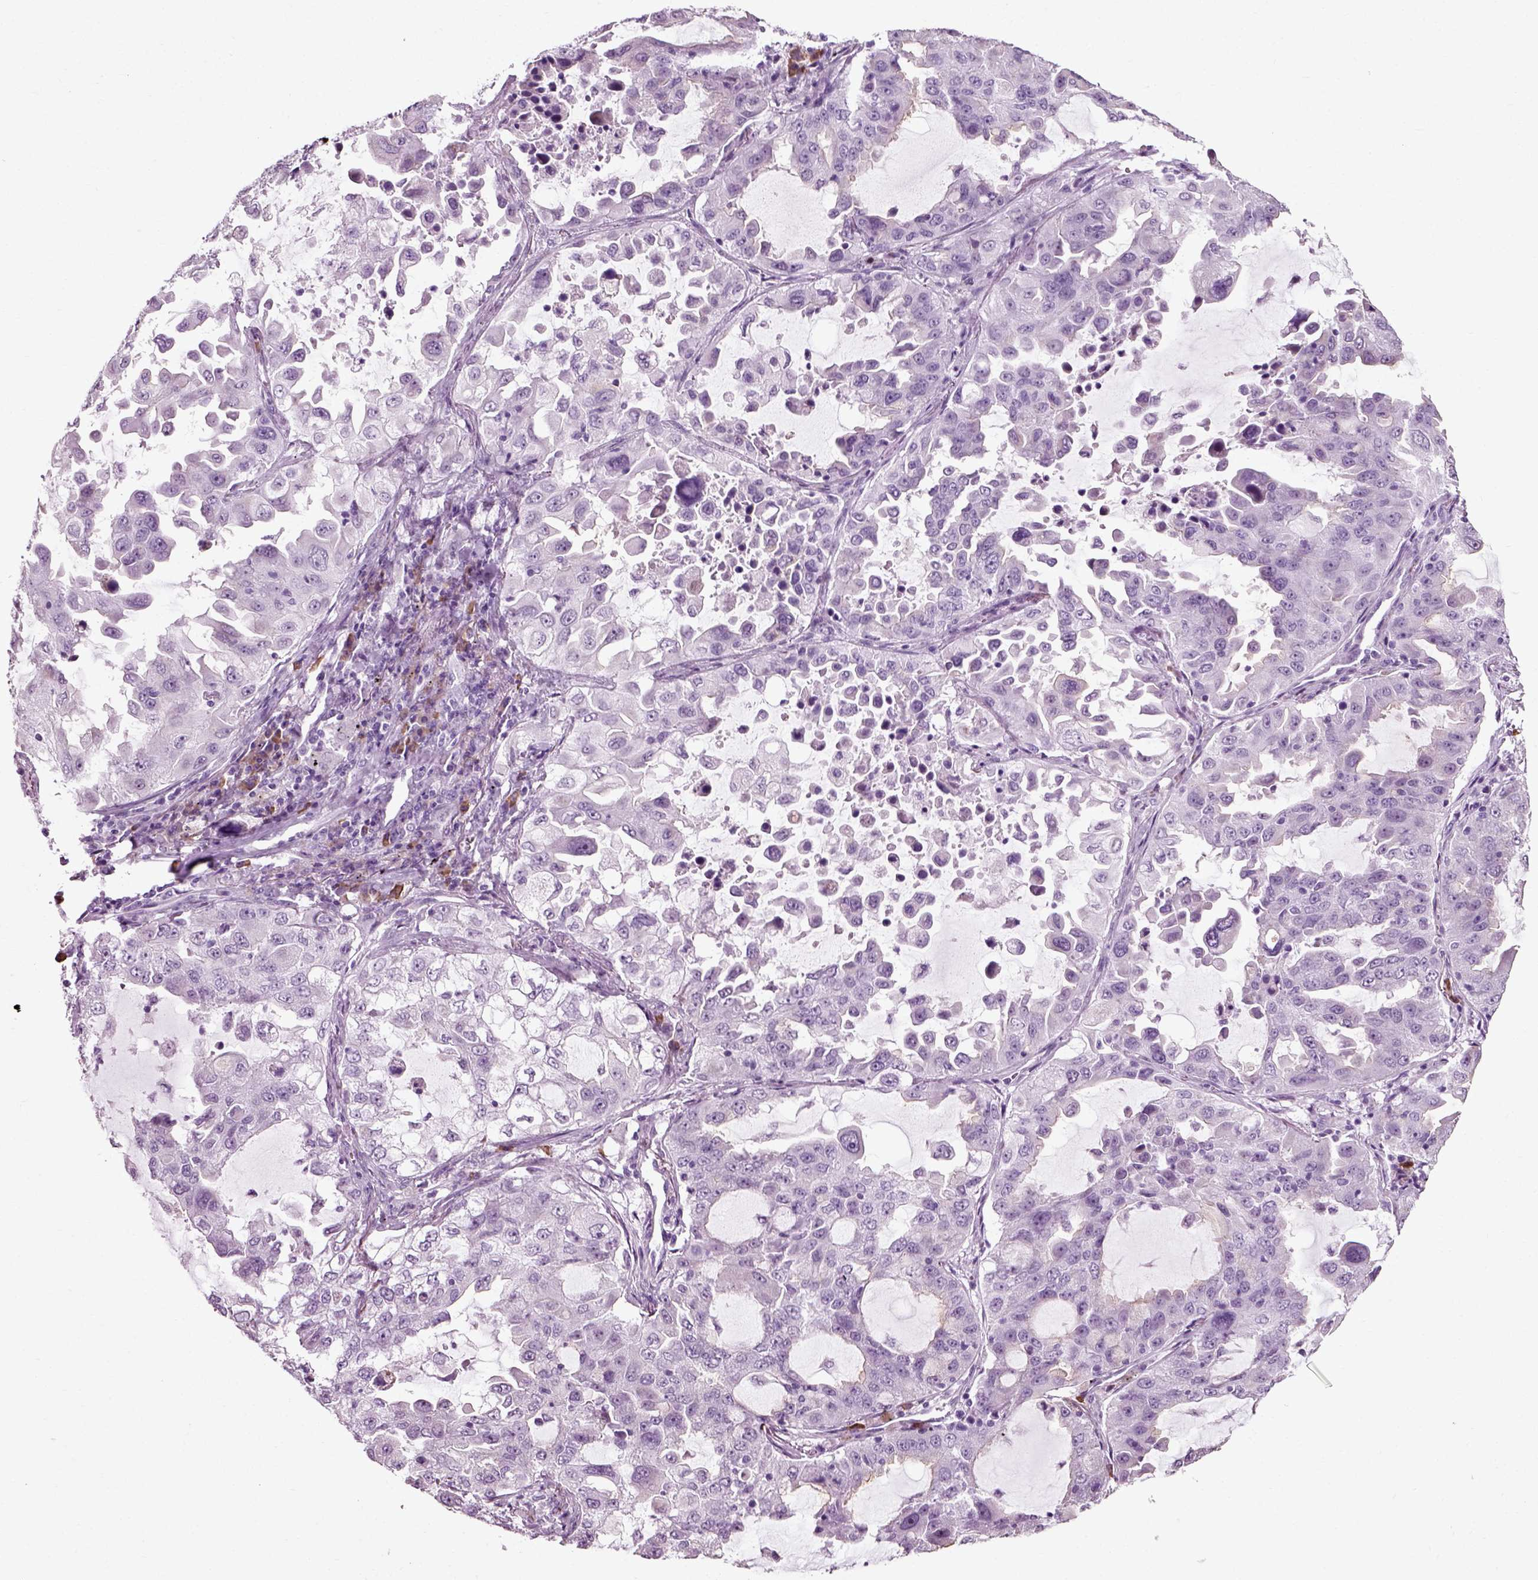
{"staining": {"intensity": "negative", "quantity": "none", "location": "none"}, "tissue": "lung cancer", "cell_type": "Tumor cells", "image_type": "cancer", "snomed": [{"axis": "morphology", "description": "Adenocarcinoma, NOS"}, {"axis": "topography", "description": "Lung"}], "caption": "Image shows no protein expression in tumor cells of lung adenocarcinoma tissue.", "gene": "SLC26A8", "patient": {"sex": "female", "age": 61}}